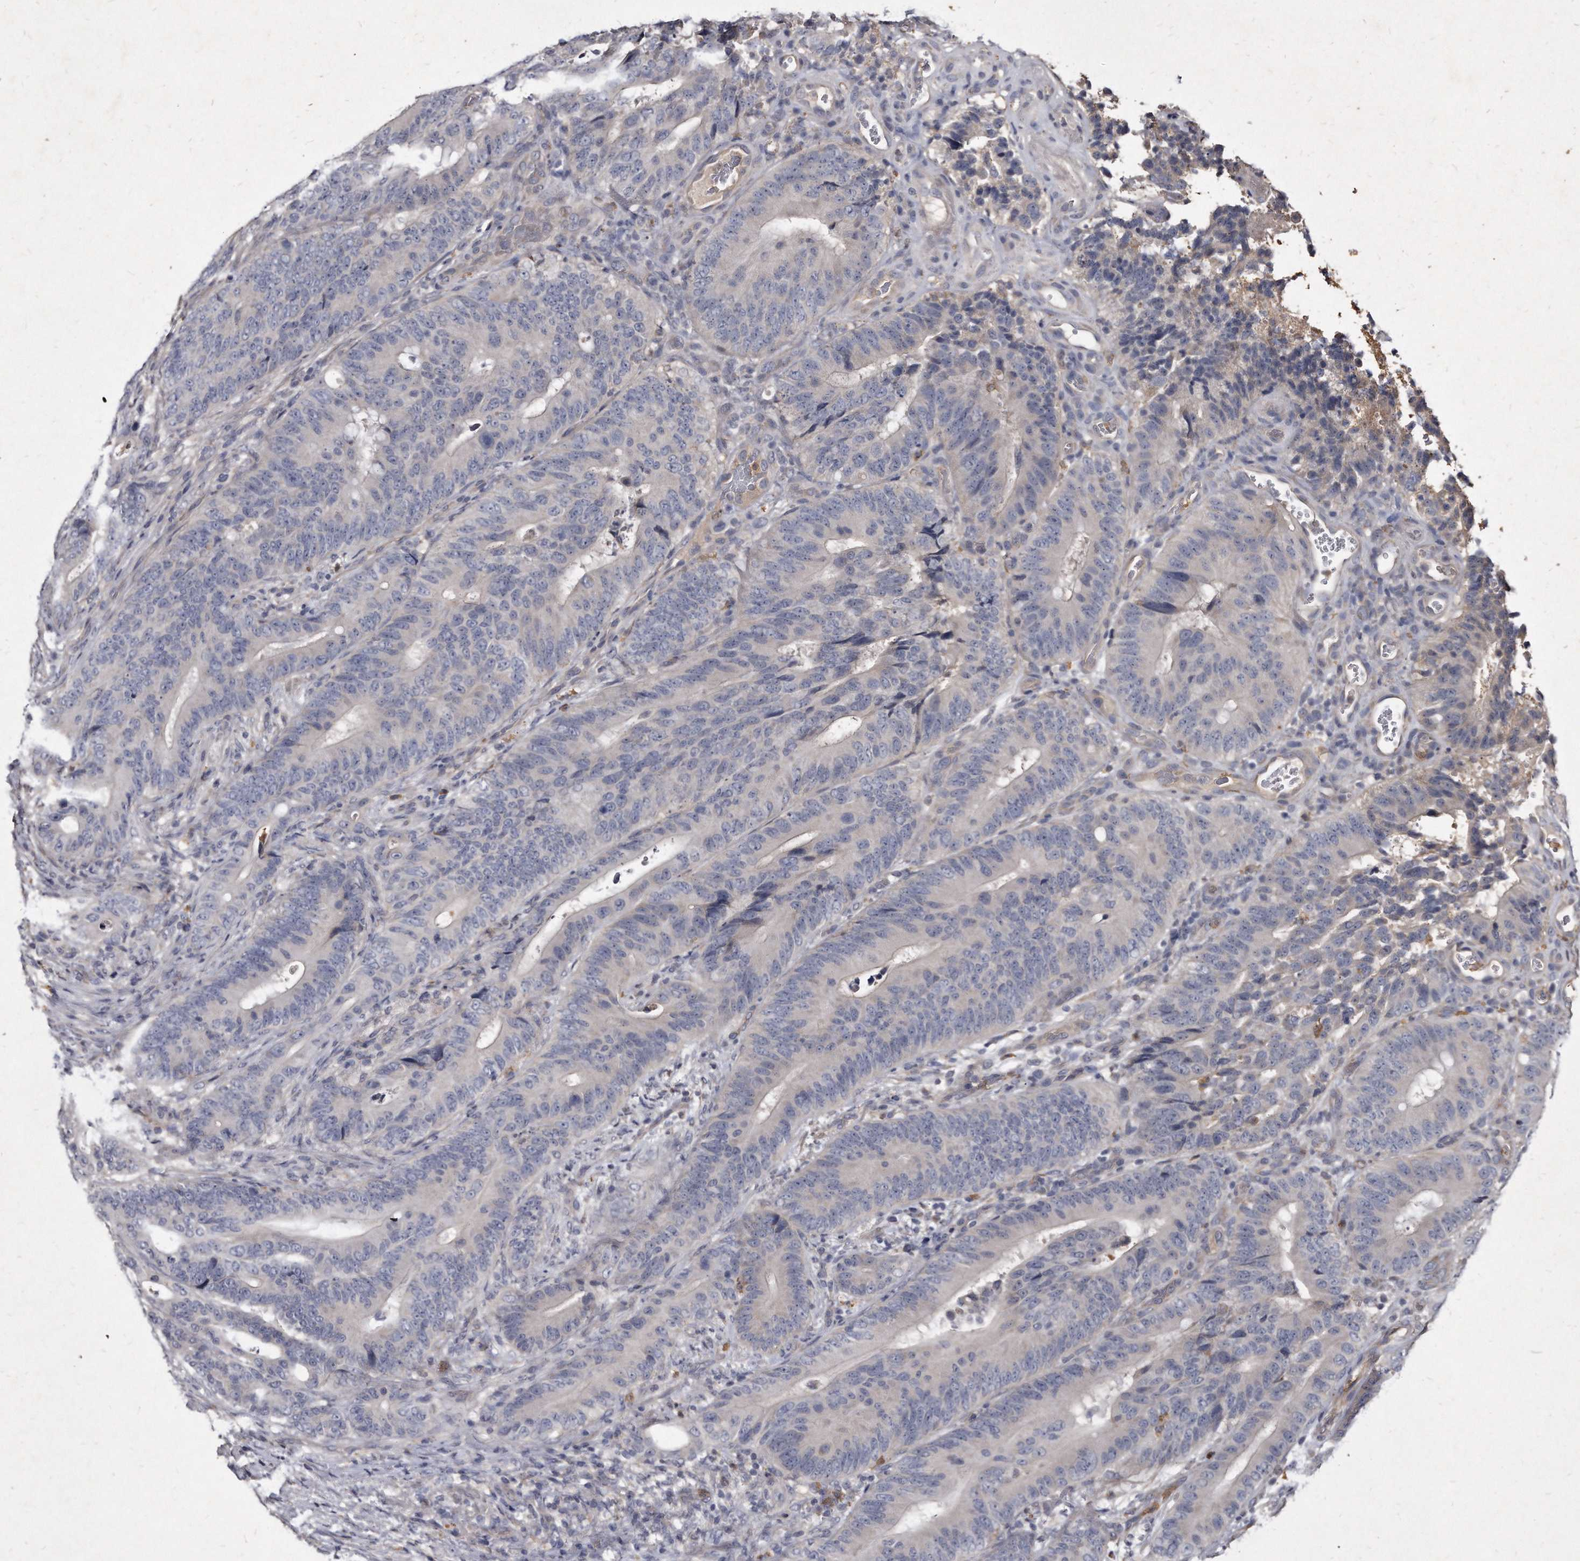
{"staining": {"intensity": "negative", "quantity": "none", "location": "none"}, "tissue": "colorectal cancer", "cell_type": "Tumor cells", "image_type": "cancer", "snomed": [{"axis": "morphology", "description": "Adenocarcinoma, NOS"}, {"axis": "topography", "description": "Colon"}], "caption": "High power microscopy micrograph of an immunohistochemistry (IHC) image of colorectal adenocarcinoma, revealing no significant positivity in tumor cells.", "gene": "KLHDC3", "patient": {"sex": "male", "age": 83}}